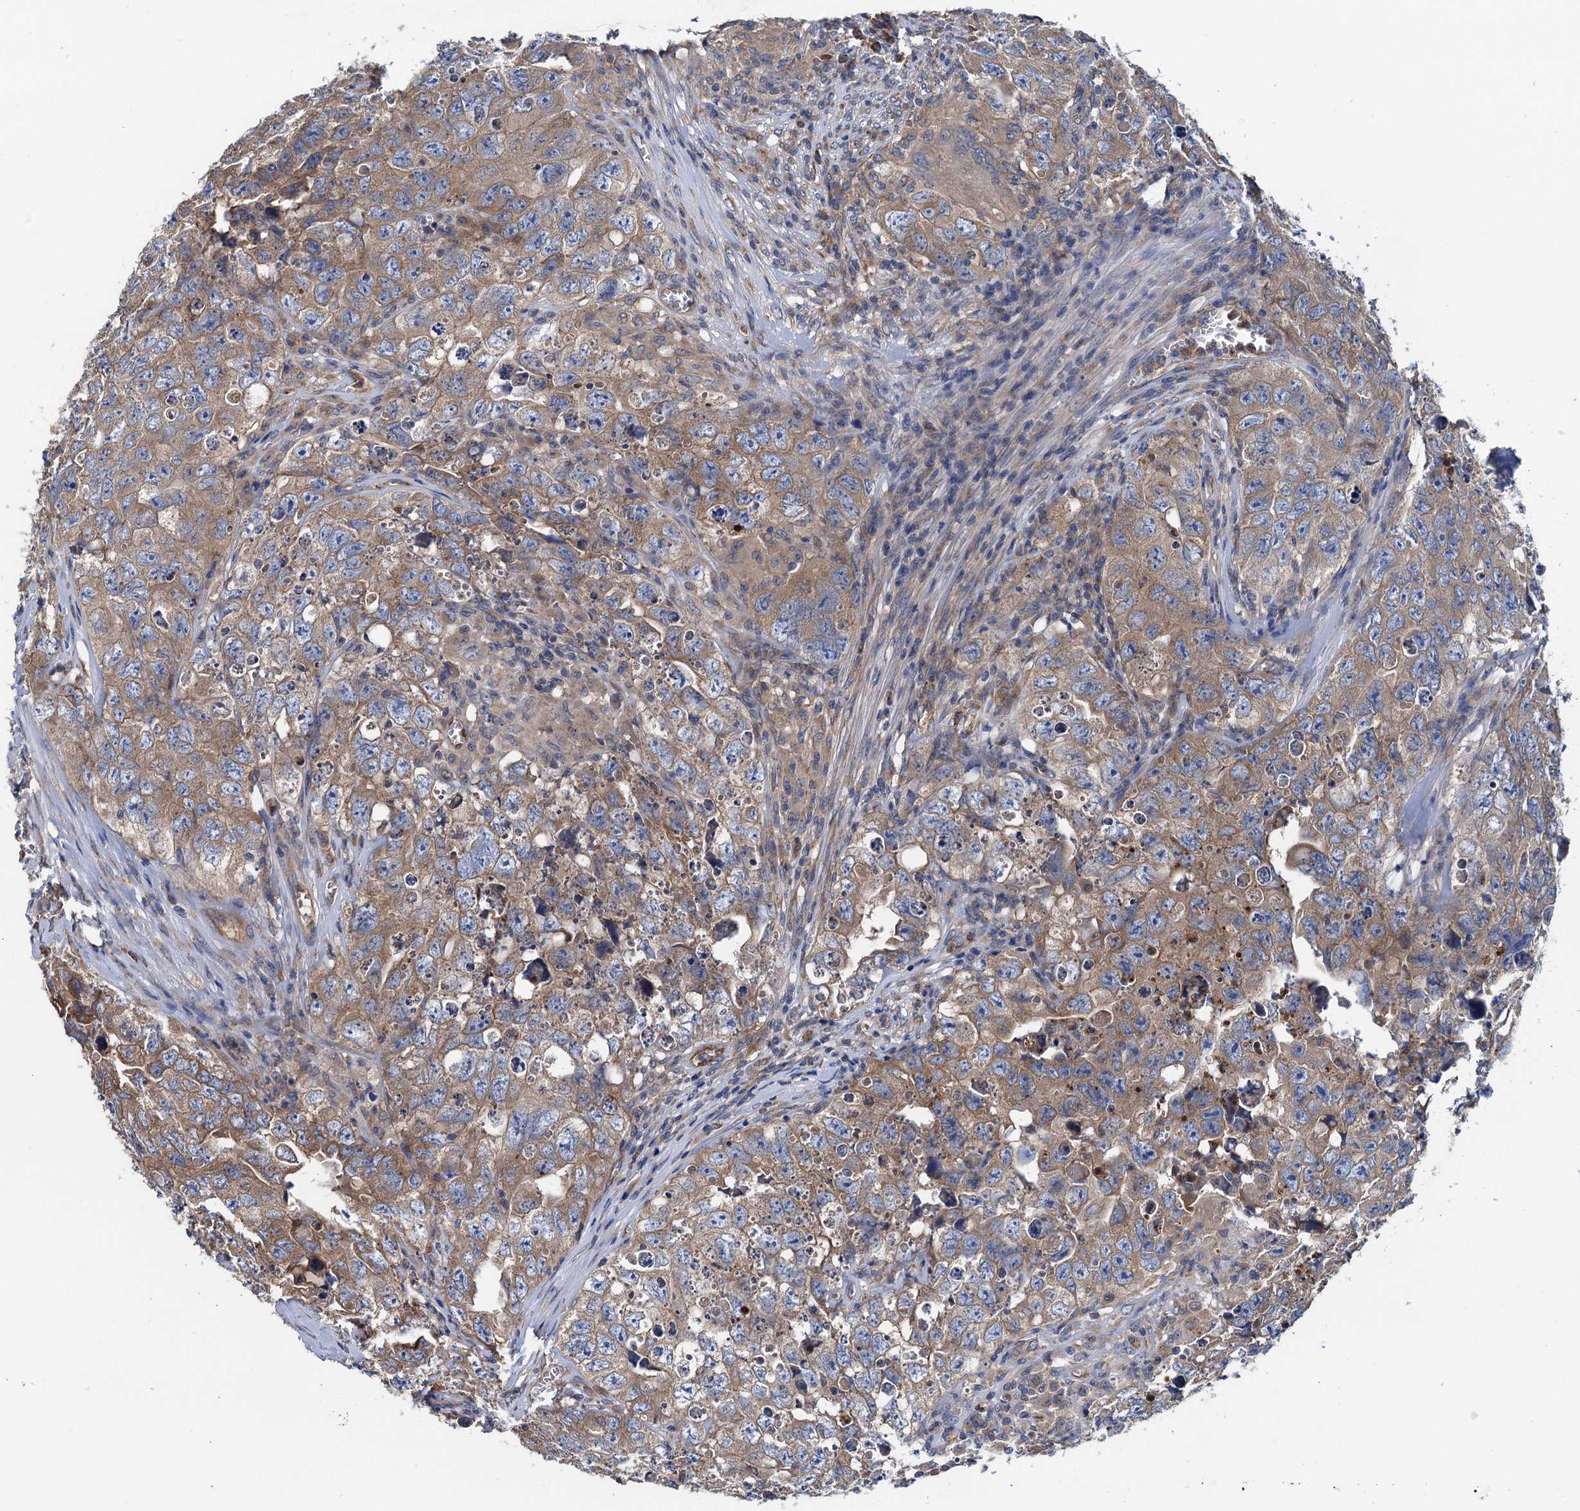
{"staining": {"intensity": "moderate", "quantity": ">75%", "location": "cytoplasmic/membranous"}, "tissue": "testis cancer", "cell_type": "Tumor cells", "image_type": "cancer", "snomed": [{"axis": "morphology", "description": "Seminoma, NOS"}, {"axis": "morphology", "description": "Carcinoma, Embryonal, NOS"}, {"axis": "topography", "description": "Testis"}], "caption": "An immunohistochemistry histopathology image of tumor tissue is shown. Protein staining in brown highlights moderate cytoplasmic/membranous positivity in testis seminoma within tumor cells.", "gene": "ADCY9", "patient": {"sex": "male", "age": 43}}